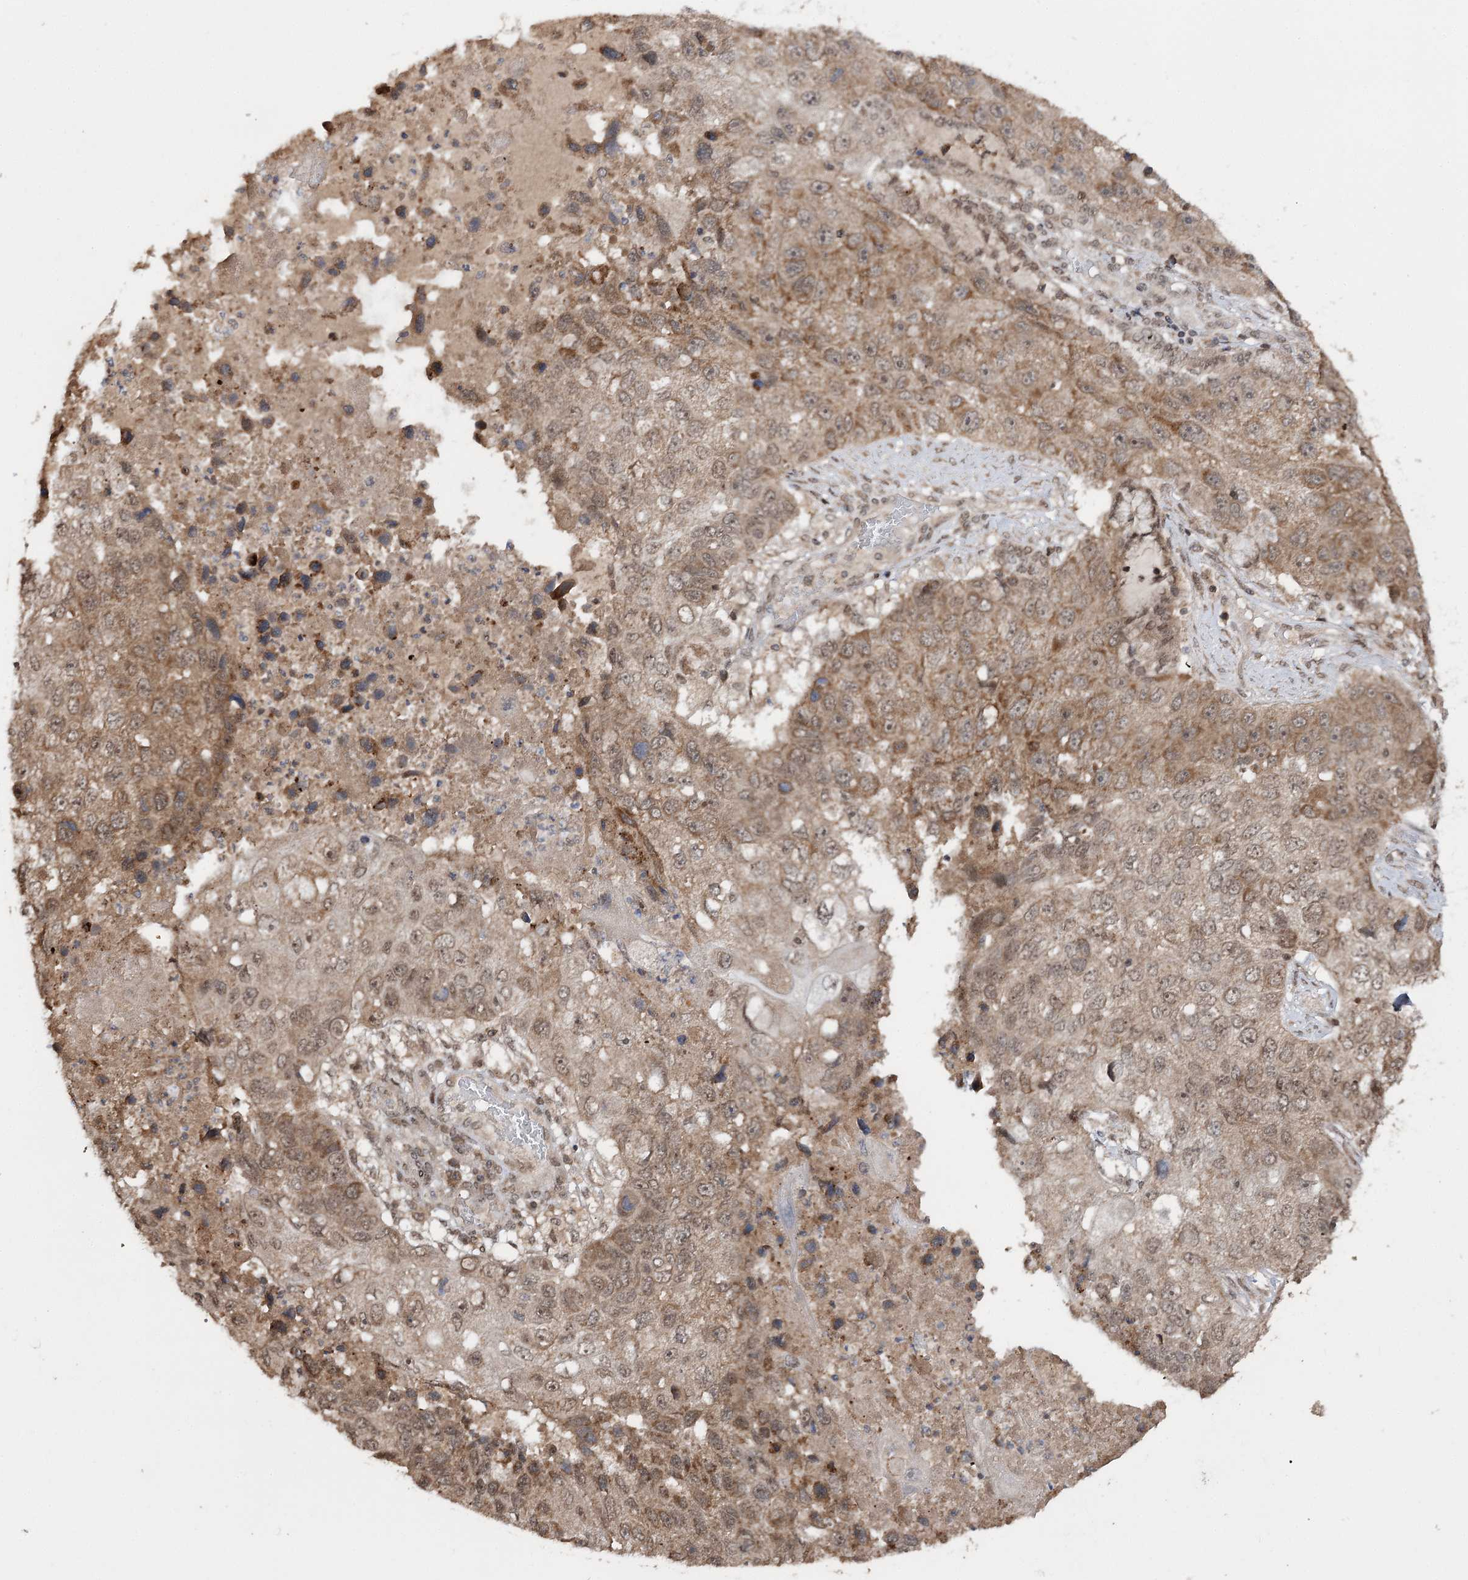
{"staining": {"intensity": "moderate", "quantity": ">75%", "location": "cytoplasmic/membranous,nuclear"}, "tissue": "lung cancer", "cell_type": "Tumor cells", "image_type": "cancer", "snomed": [{"axis": "morphology", "description": "Squamous cell carcinoma, NOS"}, {"axis": "topography", "description": "Lung"}], "caption": "DAB immunohistochemical staining of lung cancer demonstrates moderate cytoplasmic/membranous and nuclear protein staining in approximately >75% of tumor cells. The protein is shown in brown color, while the nuclei are stained blue.", "gene": "FAM53B", "patient": {"sex": "male", "age": 61}}